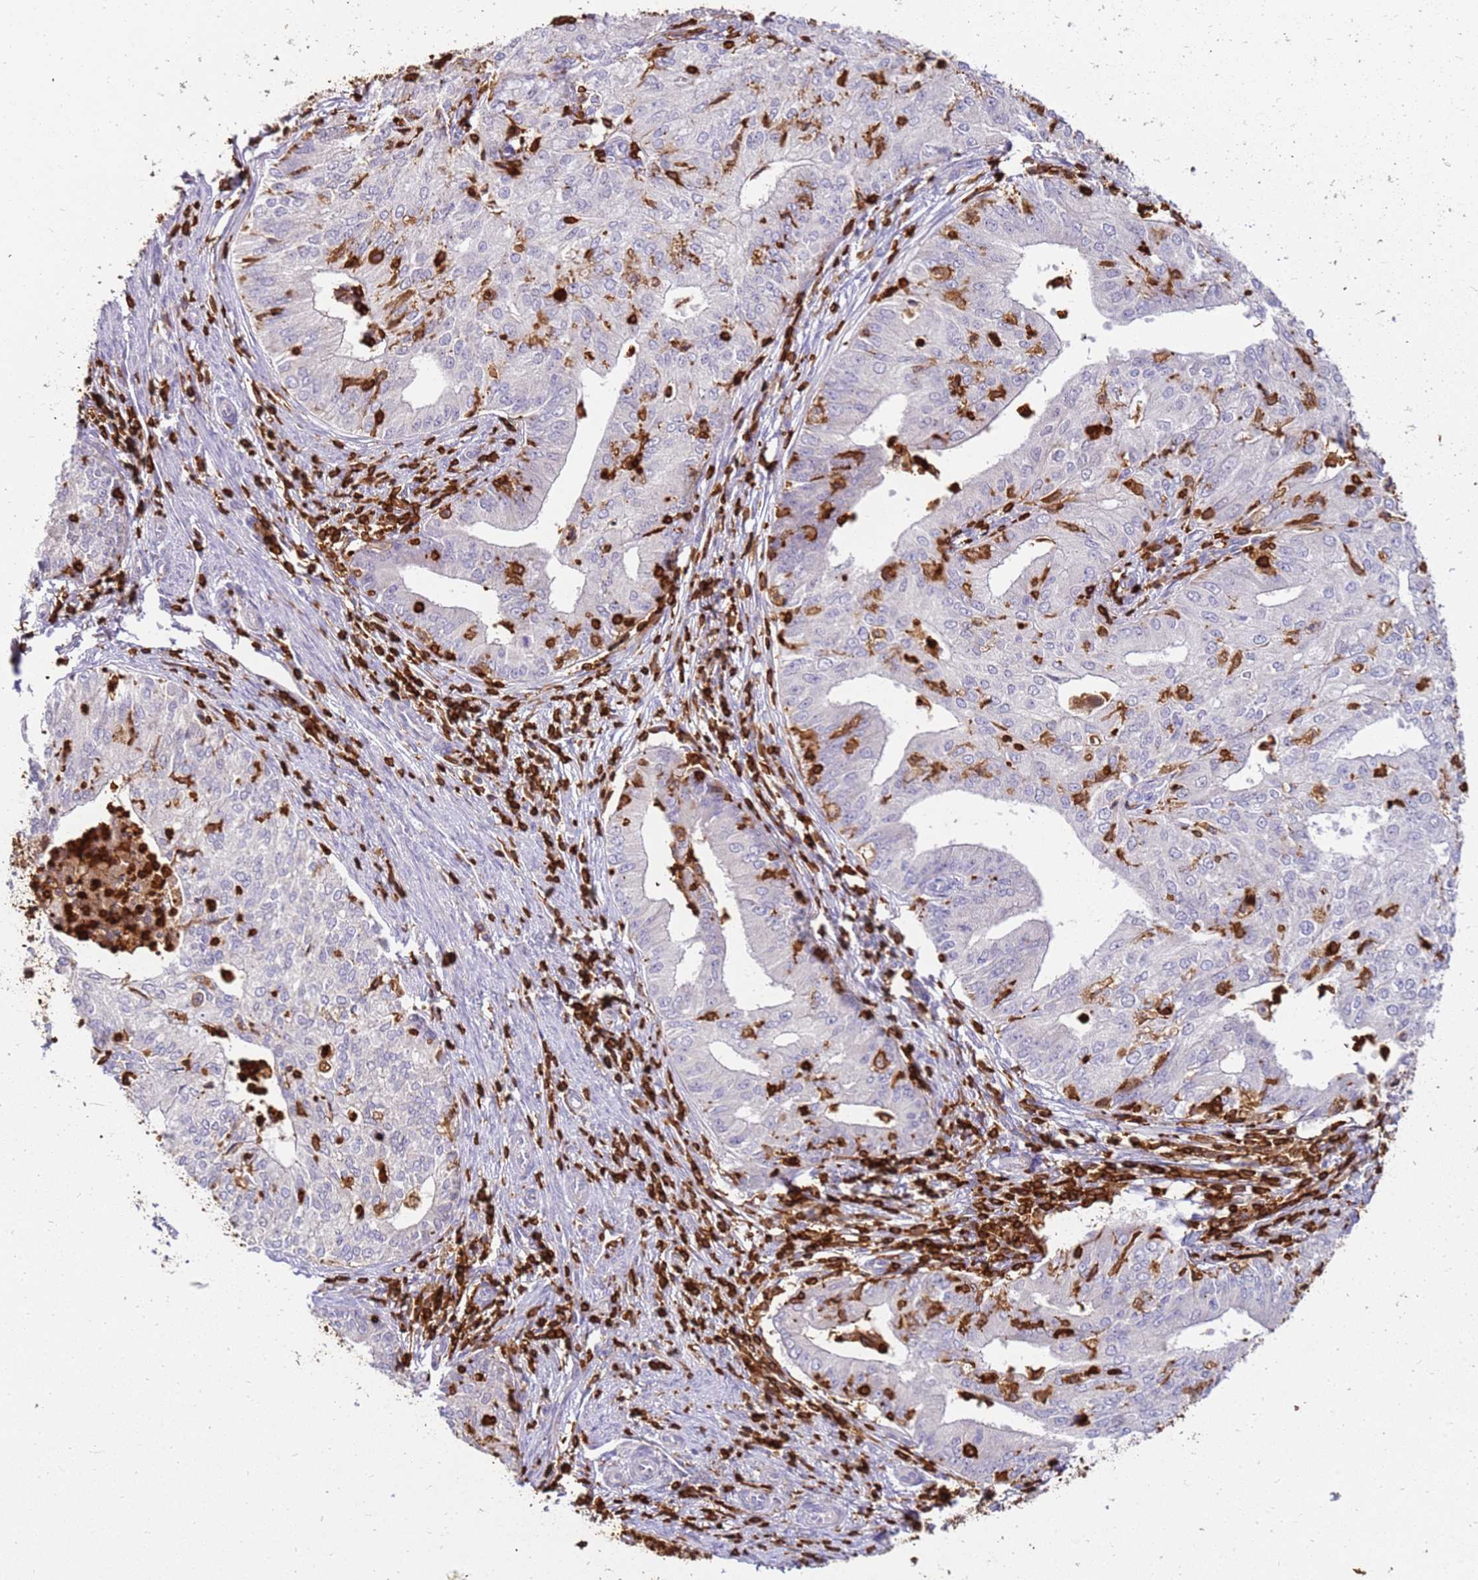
{"staining": {"intensity": "negative", "quantity": "none", "location": "none"}, "tissue": "endometrial cancer", "cell_type": "Tumor cells", "image_type": "cancer", "snomed": [{"axis": "morphology", "description": "Adenocarcinoma, NOS"}, {"axis": "topography", "description": "Endometrium"}], "caption": "A photomicrograph of endometrial cancer stained for a protein exhibits no brown staining in tumor cells.", "gene": "CORO1A", "patient": {"sex": "female", "age": 50}}